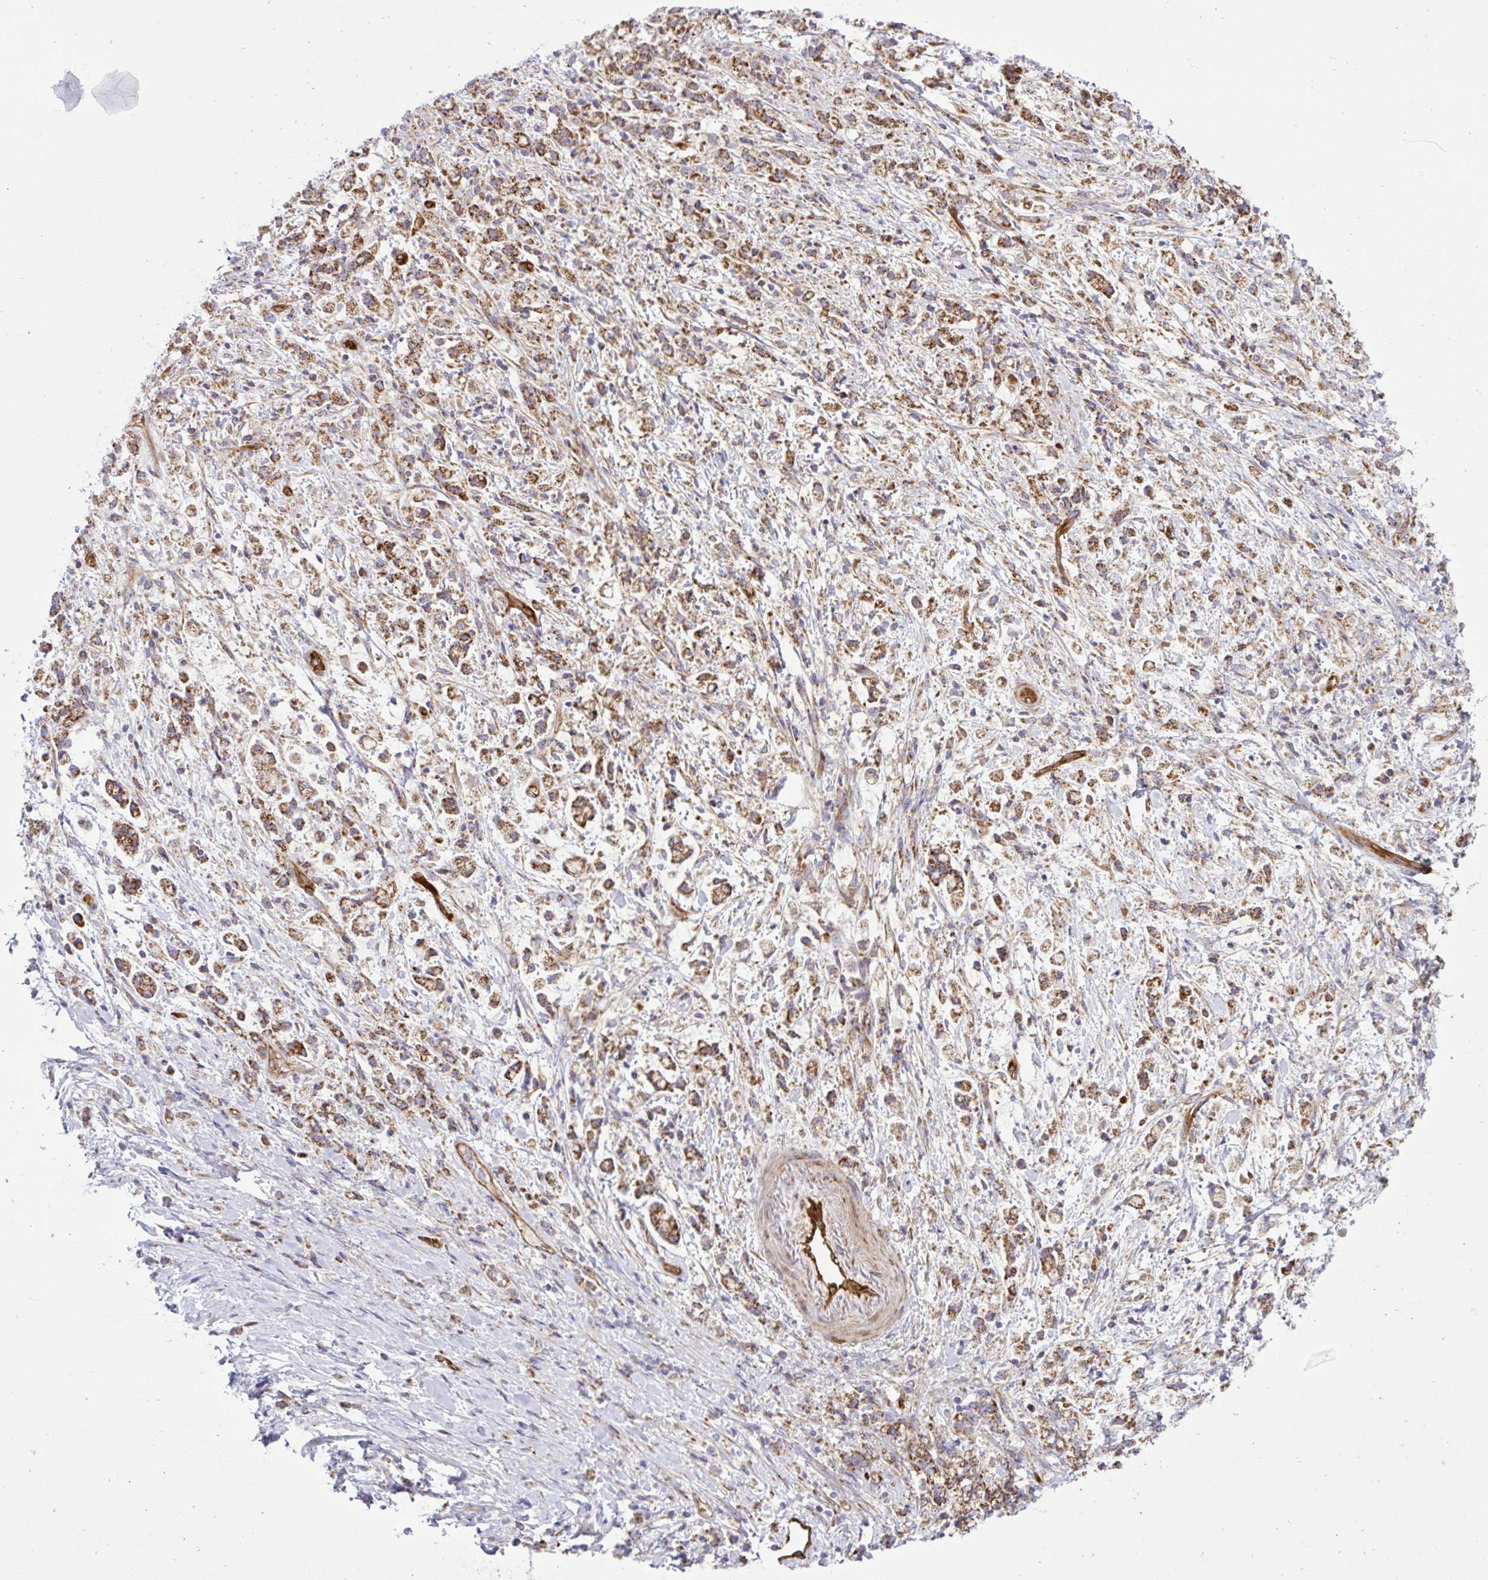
{"staining": {"intensity": "moderate", "quantity": ">75%", "location": "cytoplasmic/membranous"}, "tissue": "stomach cancer", "cell_type": "Tumor cells", "image_type": "cancer", "snomed": [{"axis": "morphology", "description": "Adenocarcinoma, NOS"}, {"axis": "topography", "description": "Stomach"}], "caption": "IHC staining of stomach cancer (adenocarcinoma), which shows medium levels of moderate cytoplasmic/membranous staining in about >75% of tumor cells indicating moderate cytoplasmic/membranous protein expression. The staining was performed using DAB (brown) for protein detection and nuclei were counterstained in hematoxylin (blue).", "gene": "LIMS1", "patient": {"sex": "female", "age": 60}}